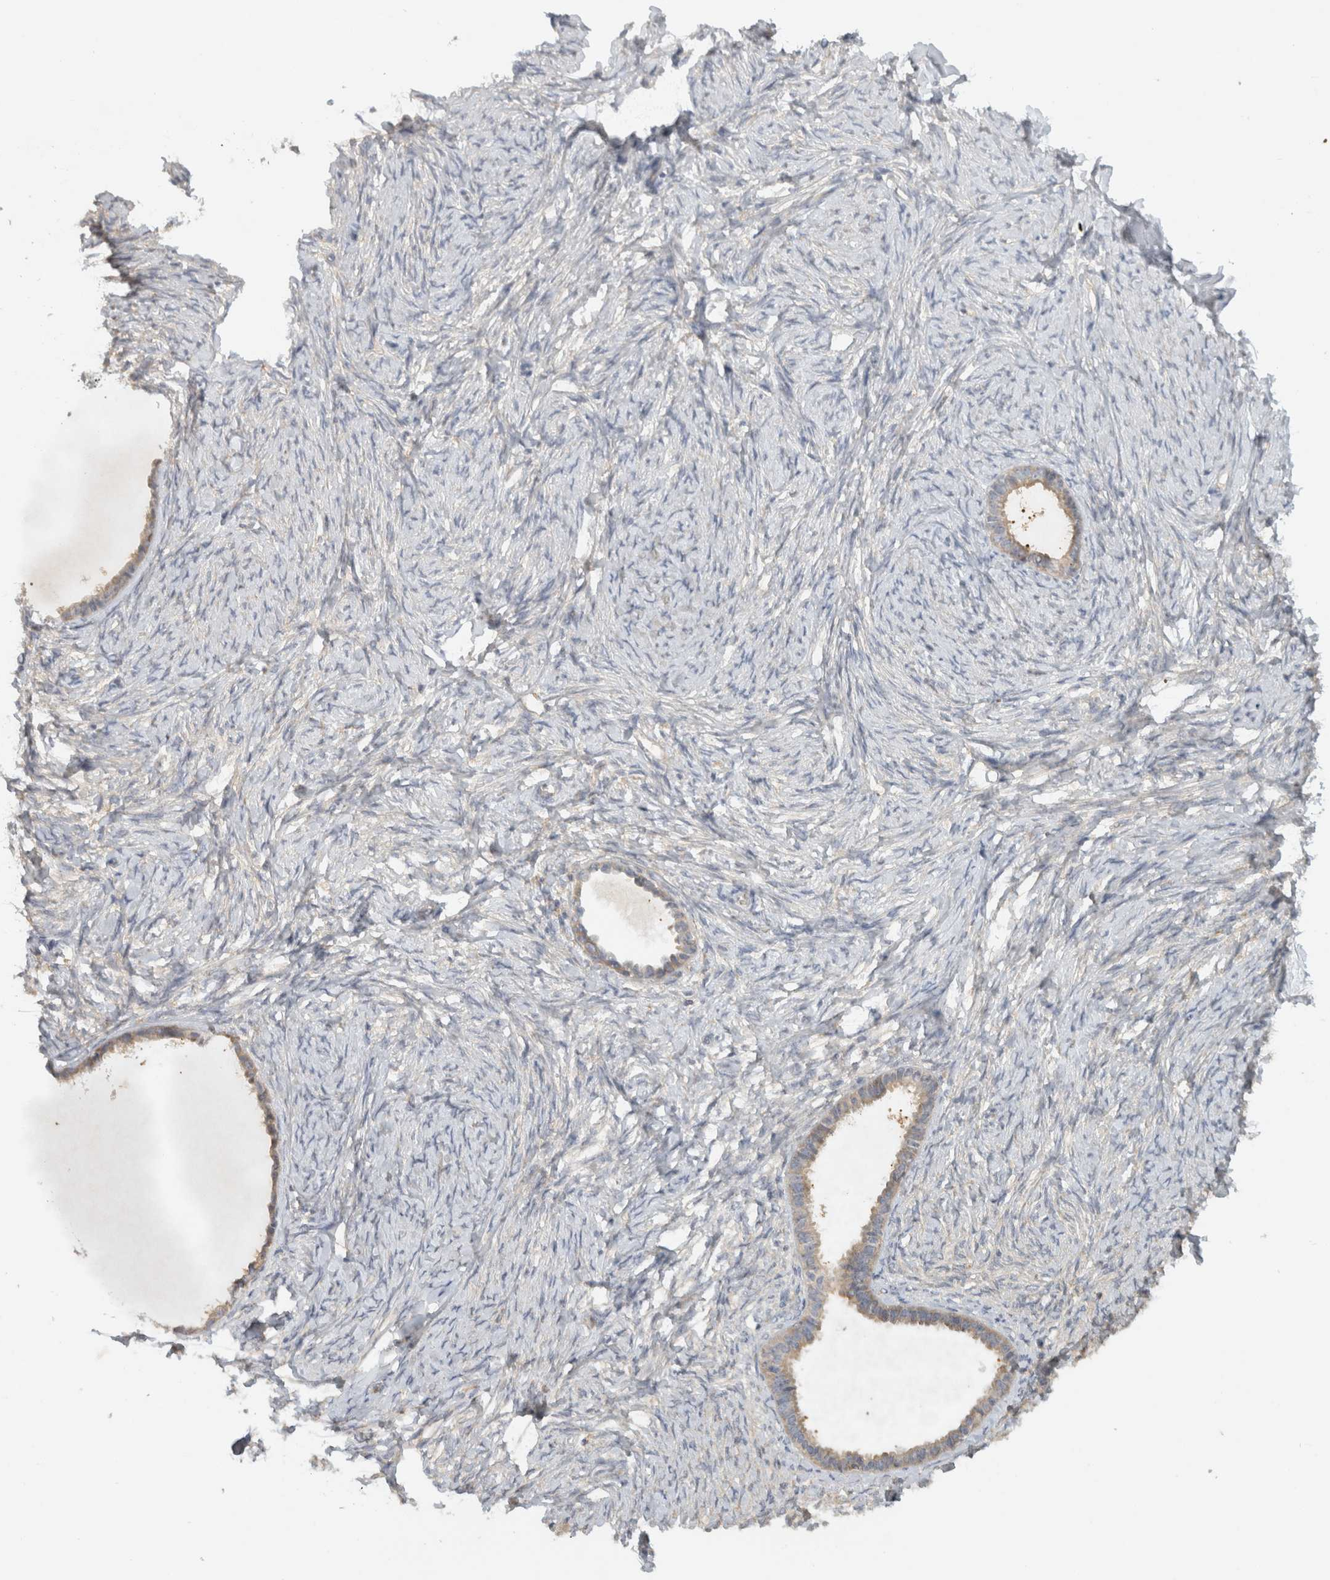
{"staining": {"intensity": "moderate", "quantity": ">75%", "location": "cytoplasmic/membranous"}, "tissue": "ovarian cancer", "cell_type": "Tumor cells", "image_type": "cancer", "snomed": [{"axis": "morphology", "description": "Cystadenocarcinoma, serous, NOS"}, {"axis": "topography", "description": "Ovary"}], "caption": "Protein staining of ovarian cancer tissue demonstrates moderate cytoplasmic/membranous expression in approximately >75% of tumor cells. (DAB IHC, brown staining for protein, blue staining for nuclei).", "gene": "VEPH1", "patient": {"sex": "female", "age": 79}}